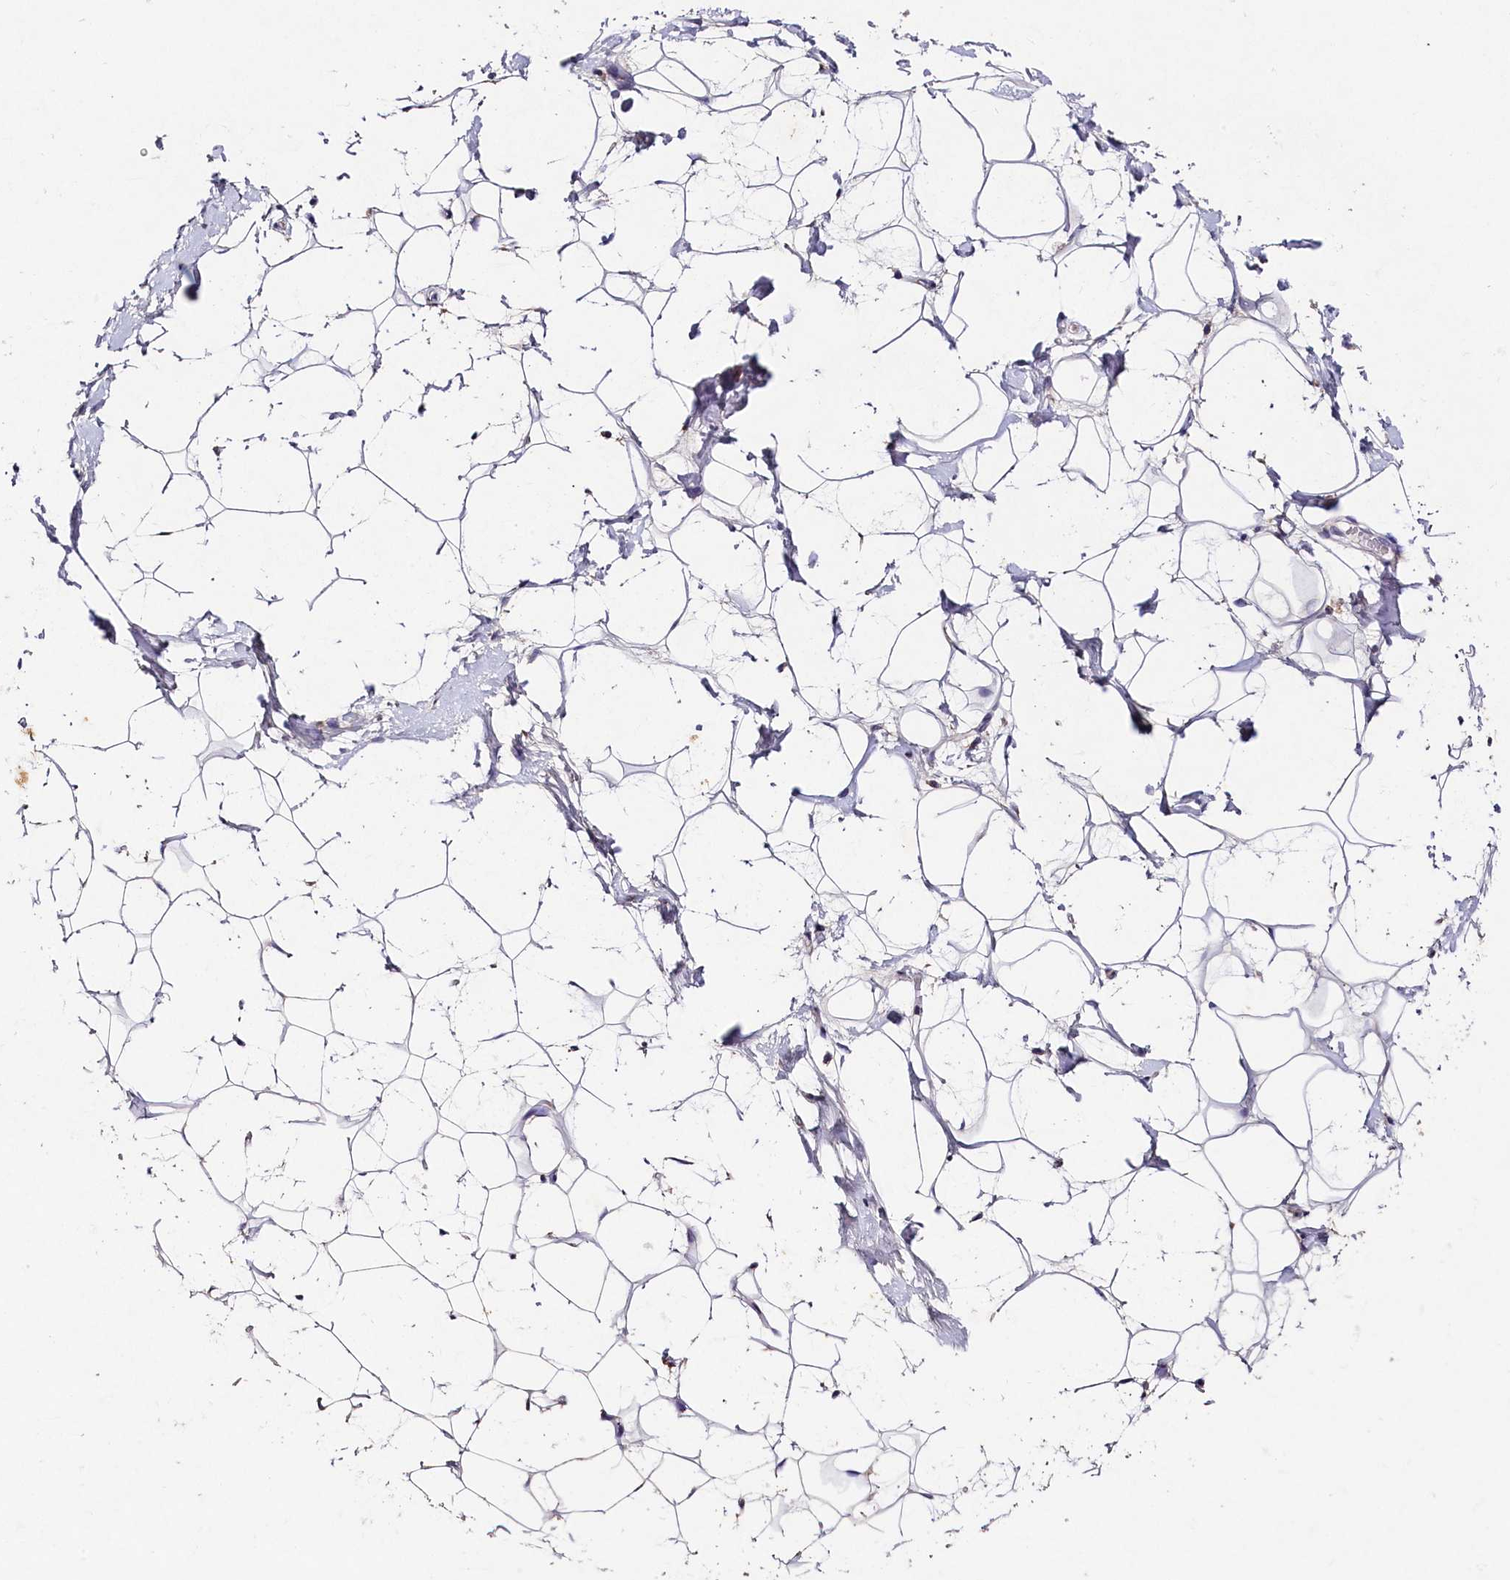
{"staining": {"intensity": "negative", "quantity": "none", "location": "none"}, "tissue": "adipose tissue", "cell_type": "Adipocytes", "image_type": "normal", "snomed": [{"axis": "morphology", "description": "Normal tissue, NOS"}, {"axis": "topography", "description": "Breast"}], "caption": "Immunohistochemistry micrograph of normal adipose tissue: adipose tissue stained with DAB displays no significant protein expression in adipocytes.", "gene": "ST7L", "patient": {"sex": "female", "age": 26}}